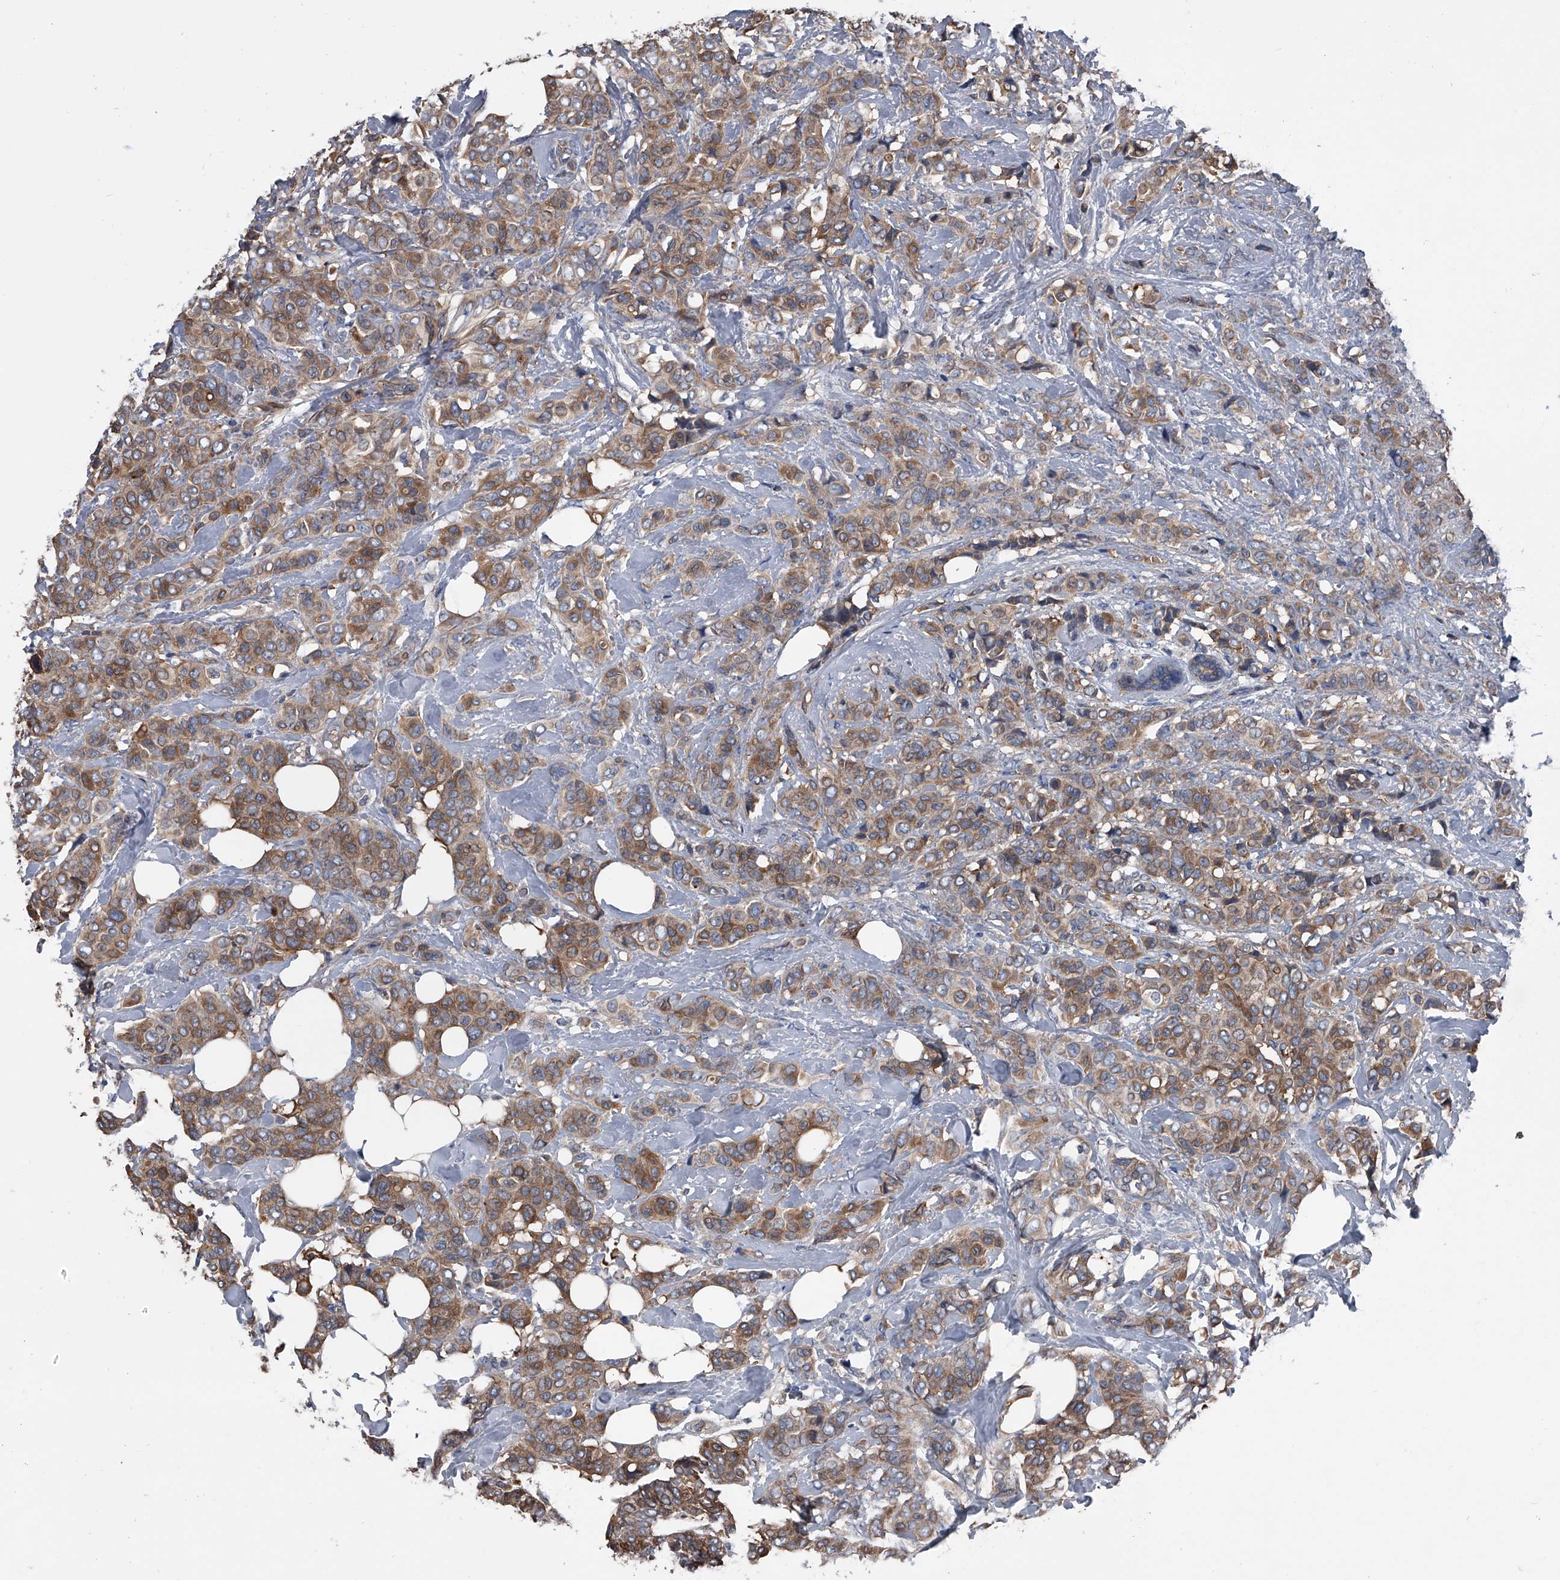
{"staining": {"intensity": "moderate", "quantity": ">75%", "location": "cytoplasmic/membranous"}, "tissue": "breast cancer", "cell_type": "Tumor cells", "image_type": "cancer", "snomed": [{"axis": "morphology", "description": "Lobular carcinoma"}, {"axis": "topography", "description": "Breast"}], "caption": "IHC photomicrograph of neoplastic tissue: human breast lobular carcinoma stained using IHC demonstrates medium levels of moderate protein expression localized specifically in the cytoplasmic/membranous of tumor cells, appearing as a cytoplasmic/membranous brown color.", "gene": "KIF13A", "patient": {"sex": "female", "age": 51}}